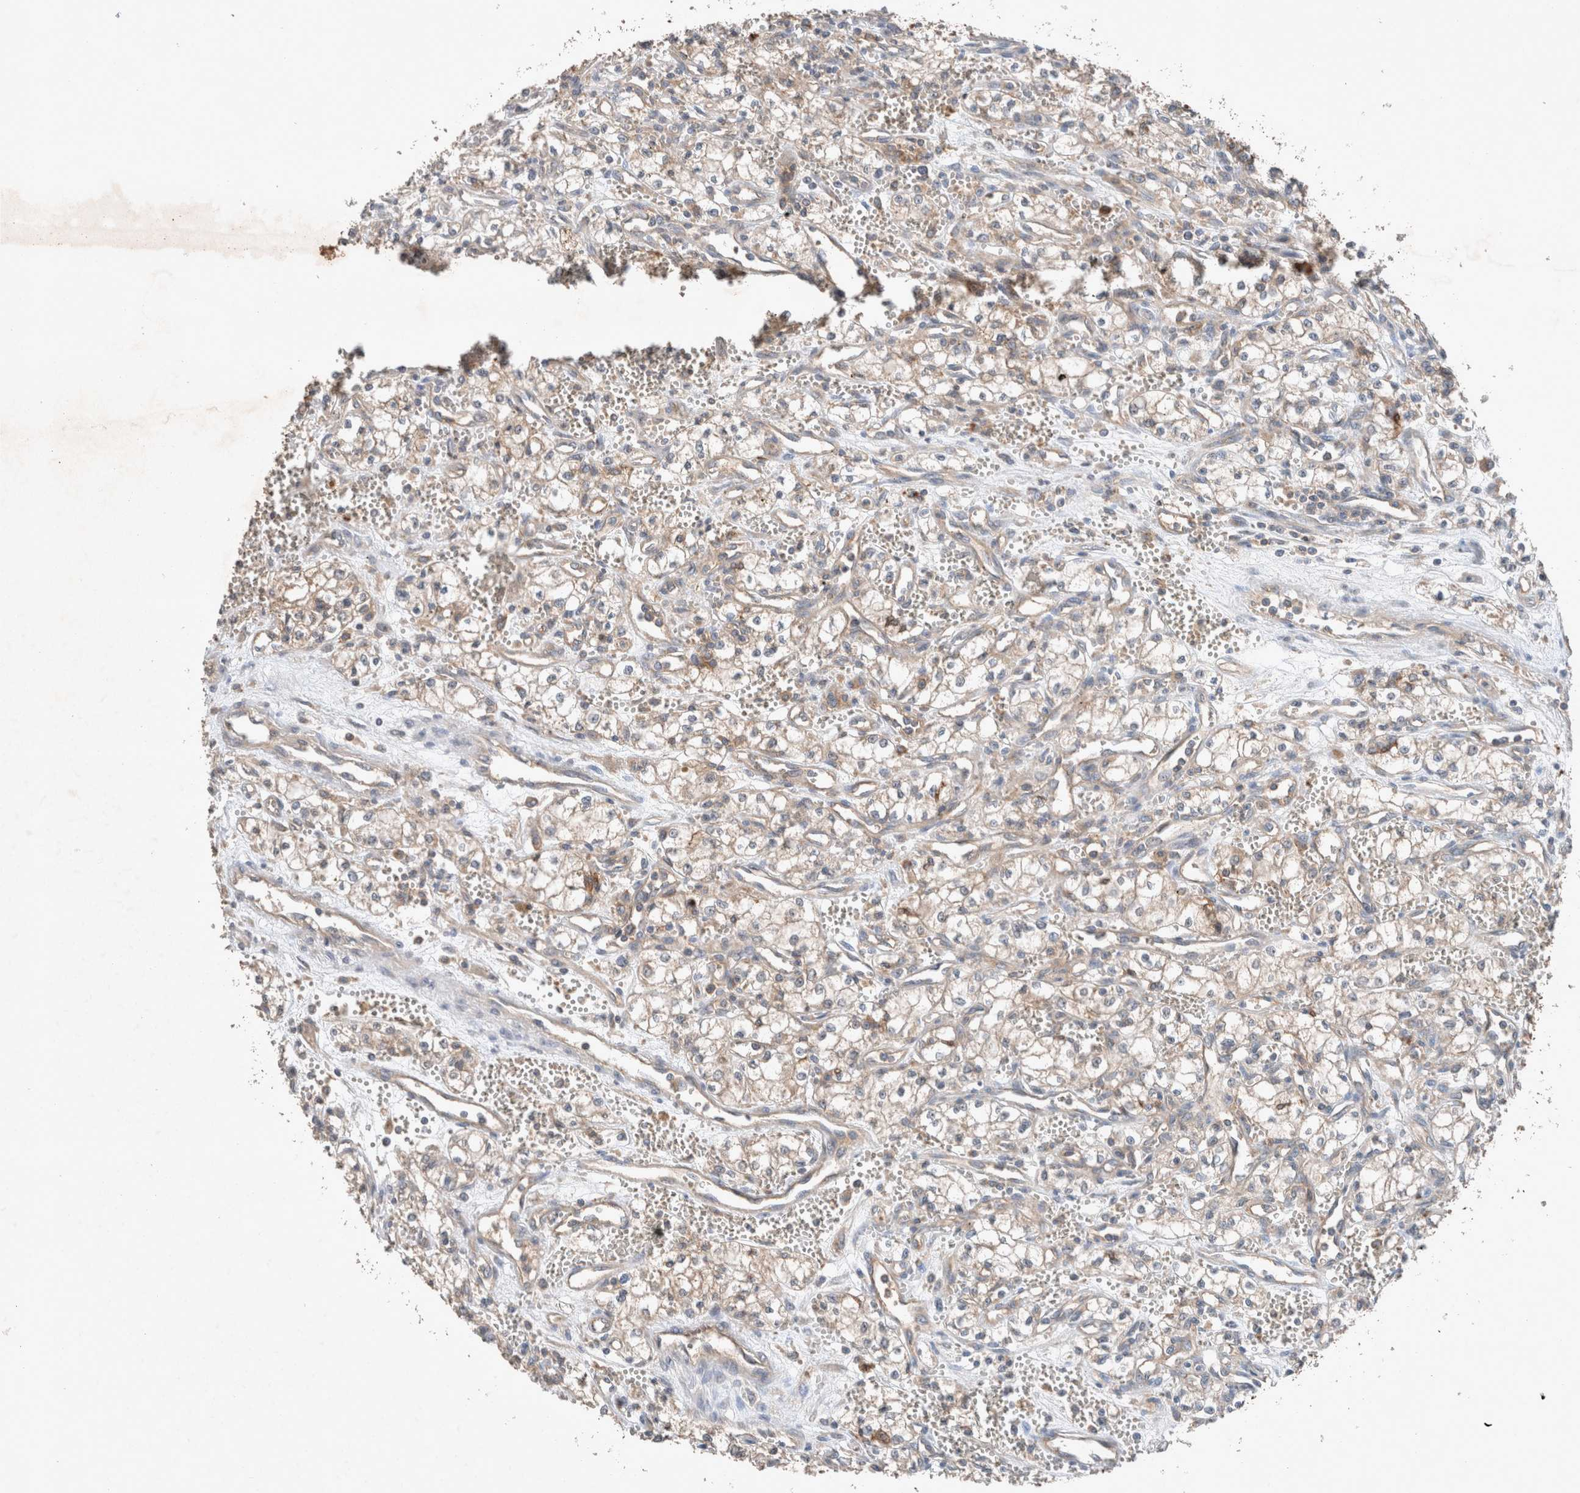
{"staining": {"intensity": "weak", "quantity": ">75%", "location": "cytoplasmic/membranous"}, "tissue": "renal cancer", "cell_type": "Tumor cells", "image_type": "cancer", "snomed": [{"axis": "morphology", "description": "Adenocarcinoma, NOS"}, {"axis": "topography", "description": "Kidney"}], "caption": "Immunohistochemical staining of human adenocarcinoma (renal) displays weak cytoplasmic/membranous protein expression in approximately >75% of tumor cells.", "gene": "UGCG", "patient": {"sex": "male", "age": 59}}